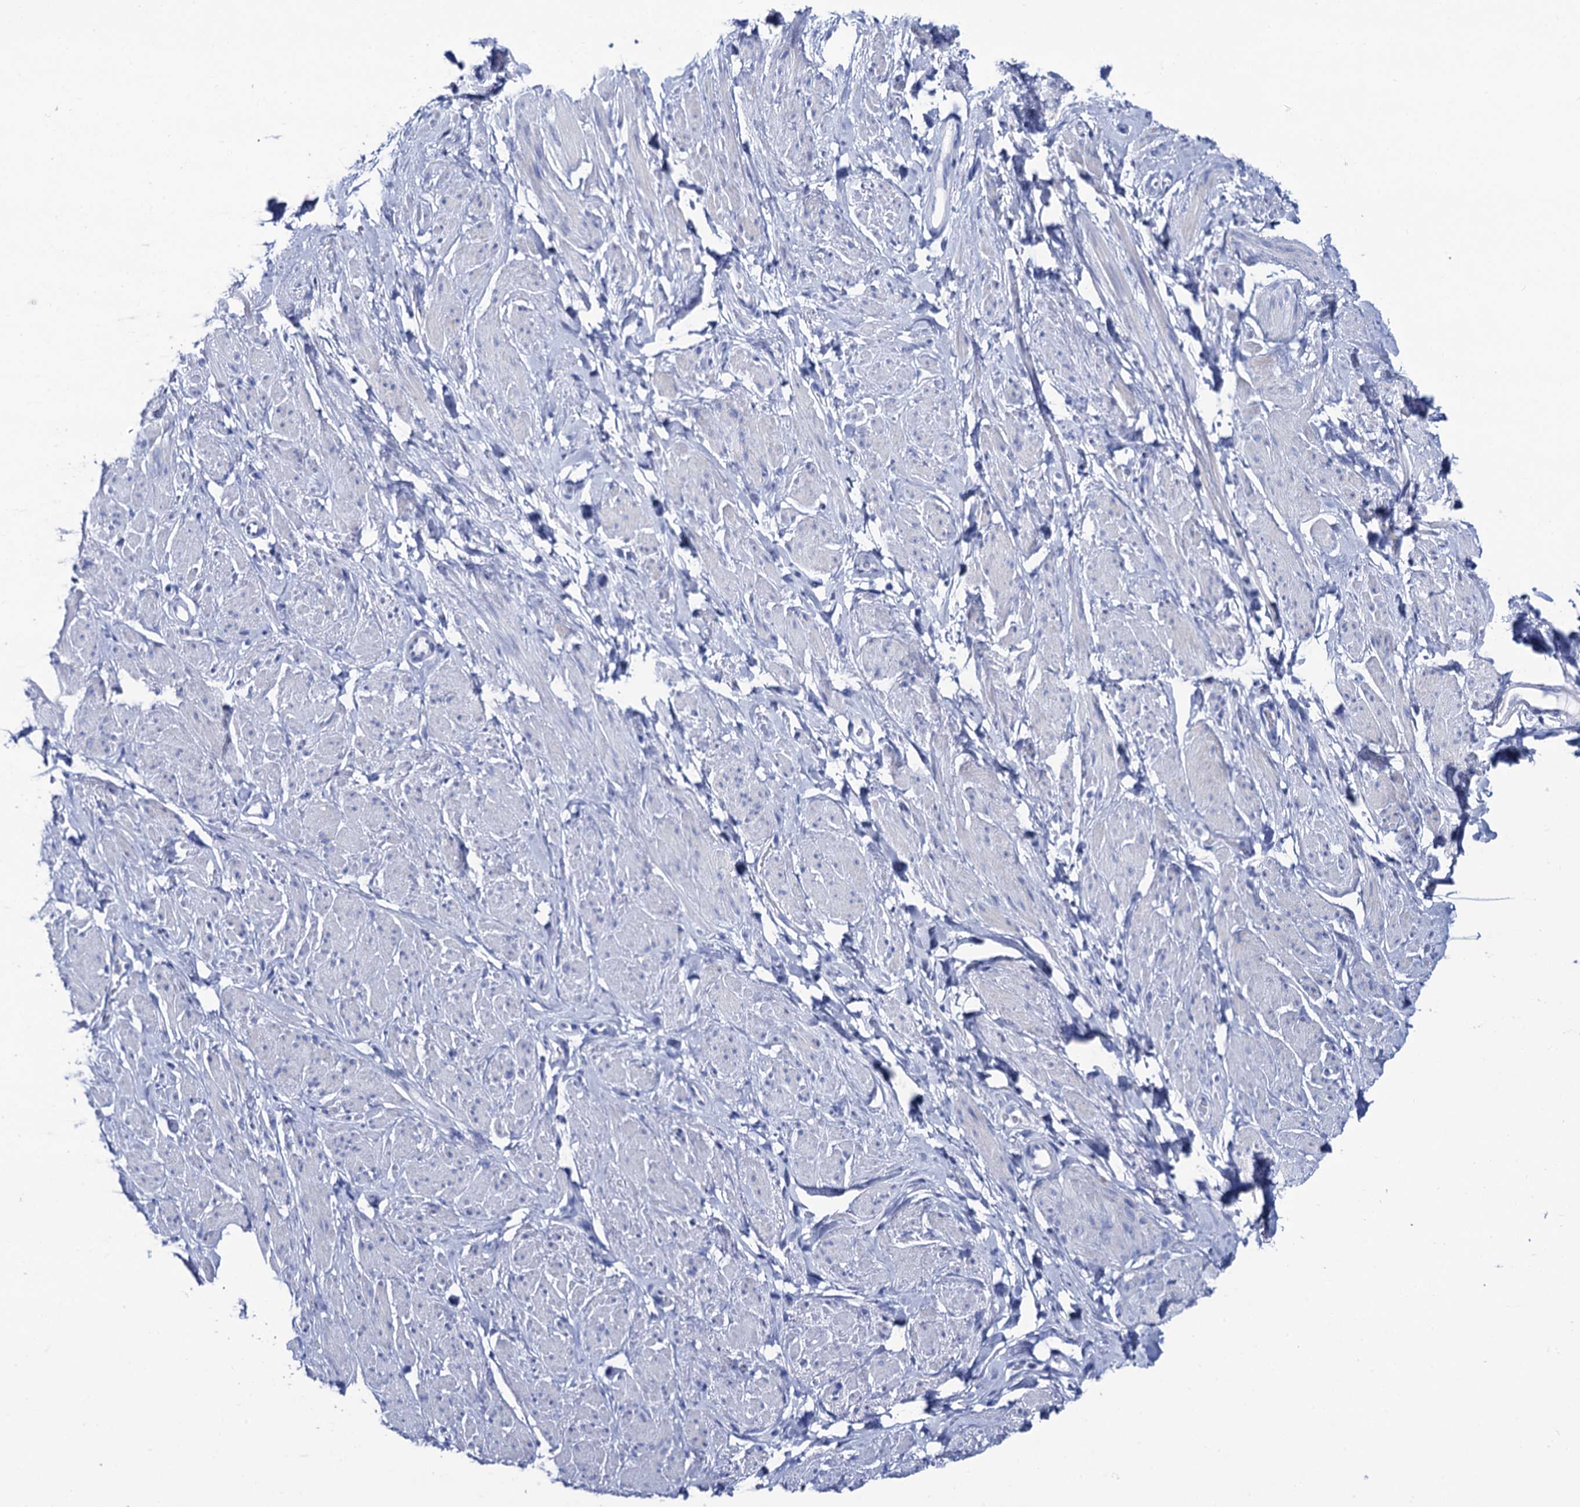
{"staining": {"intensity": "negative", "quantity": "none", "location": "none"}, "tissue": "smooth muscle", "cell_type": "Smooth muscle cells", "image_type": "normal", "snomed": [{"axis": "morphology", "description": "Normal tissue, NOS"}, {"axis": "topography", "description": "Smooth muscle"}, {"axis": "topography", "description": "Peripheral nerve tissue"}], "caption": "There is no significant staining in smooth muscle cells of smooth muscle. (DAB (3,3'-diaminobenzidine) IHC, high magnification).", "gene": "RAB3IP", "patient": {"sex": "male", "age": 69}}